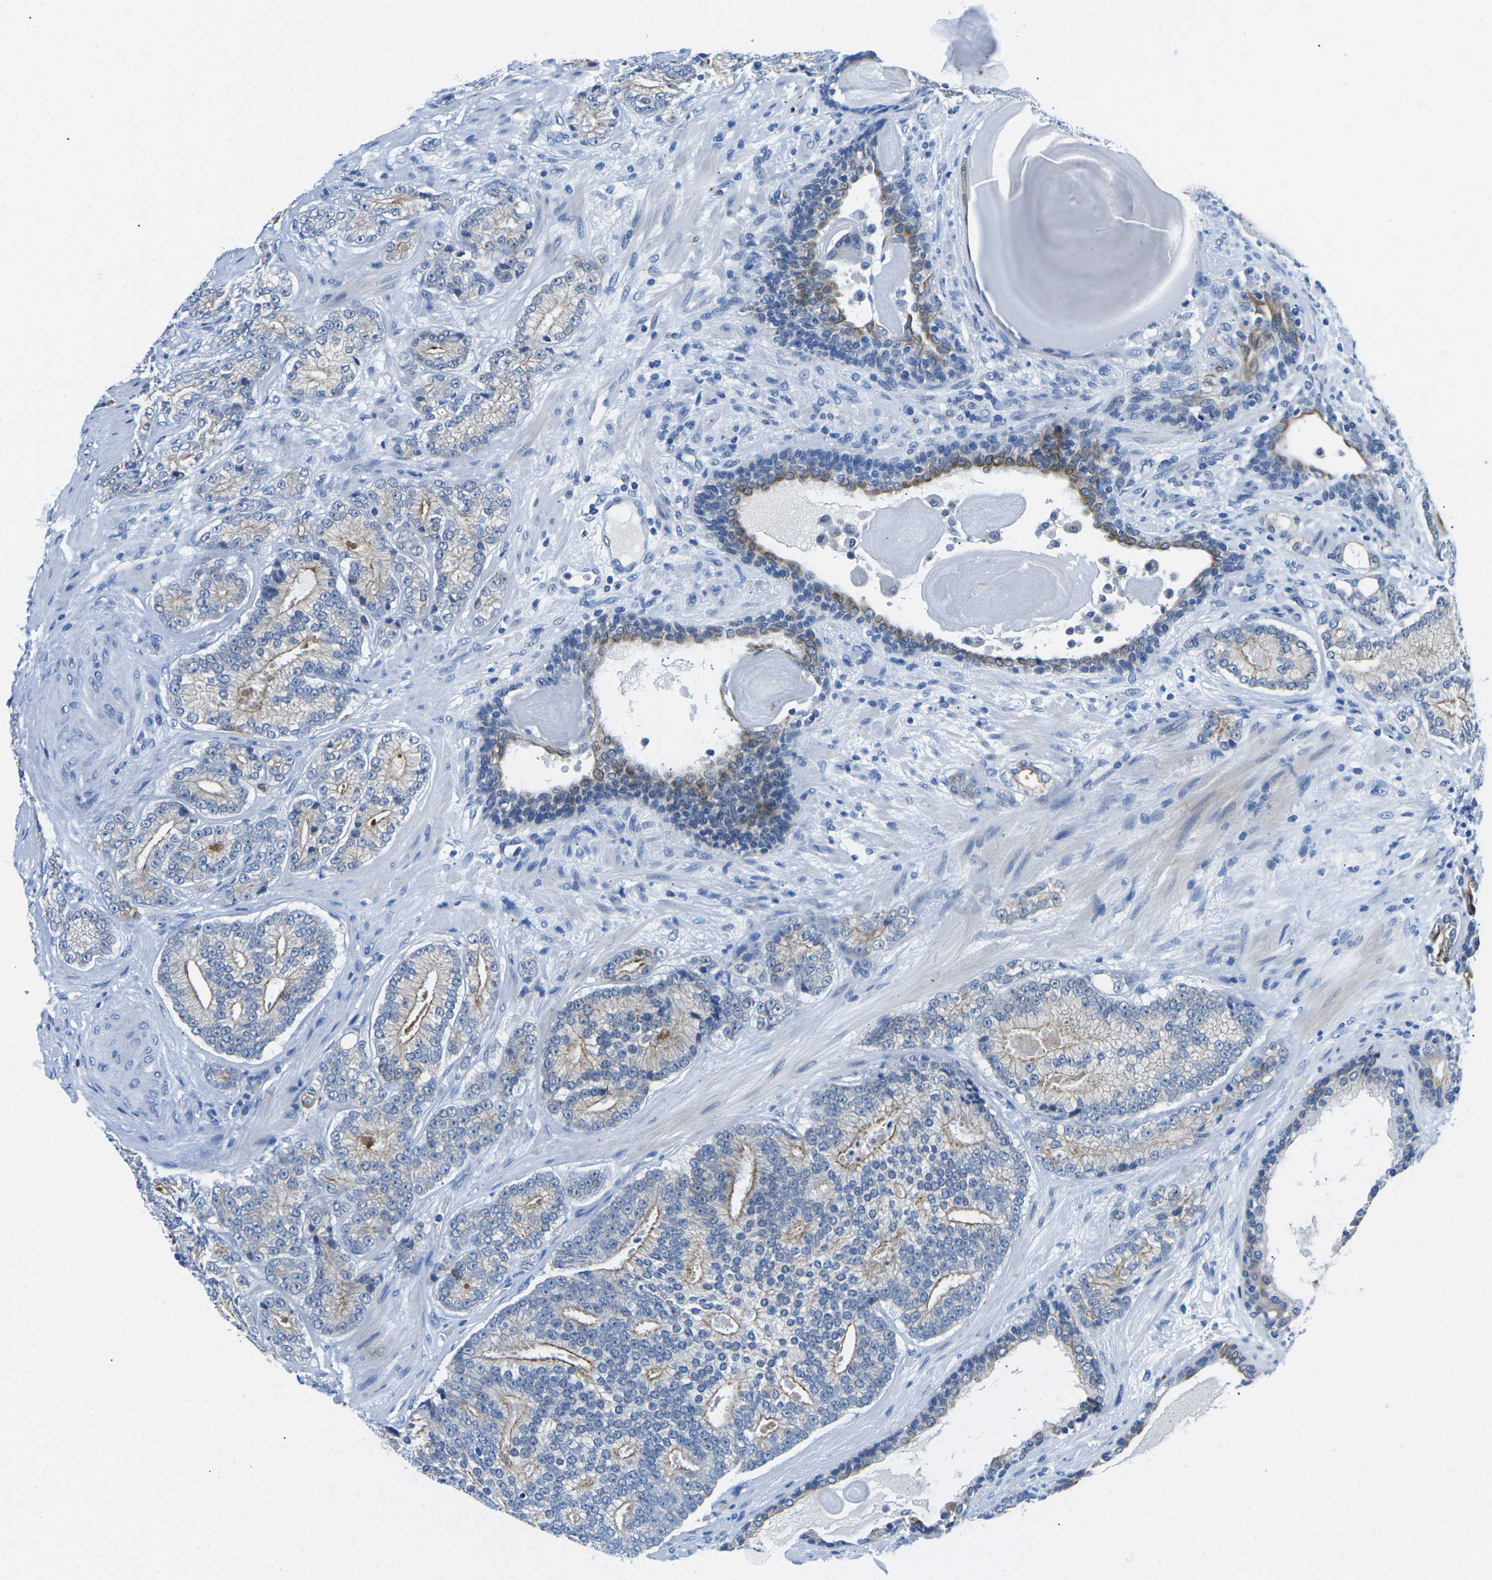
{"staining": {"intensity": "weak", "quantity": "25%-75%", "location": "cytoplasmic/membranous"}, "tissue": "prostate cancer", "cell_type": "Tumor cells", "image_type": "cancer", "snomed": [{"axis": "morphology", "description": "Adenocarcinoma, High grade"}, {"axis": "topography", "description": "Prostate"}], "caption": "IHC staining of prostate cancer (high-grade adenocarcinoma), which reveals low levels of weak cytoplasmic/membranous staining in approximately 25%-75% of tumor cells indicating weak cytoplasmic/membranous protein expression. The staining was performed using DAB (brown) for protein detection and nuclei were counterstained in hematoxylin (blue).", "gene": "TM6SF1", "patient": {"sex": "male", "age": 61}}